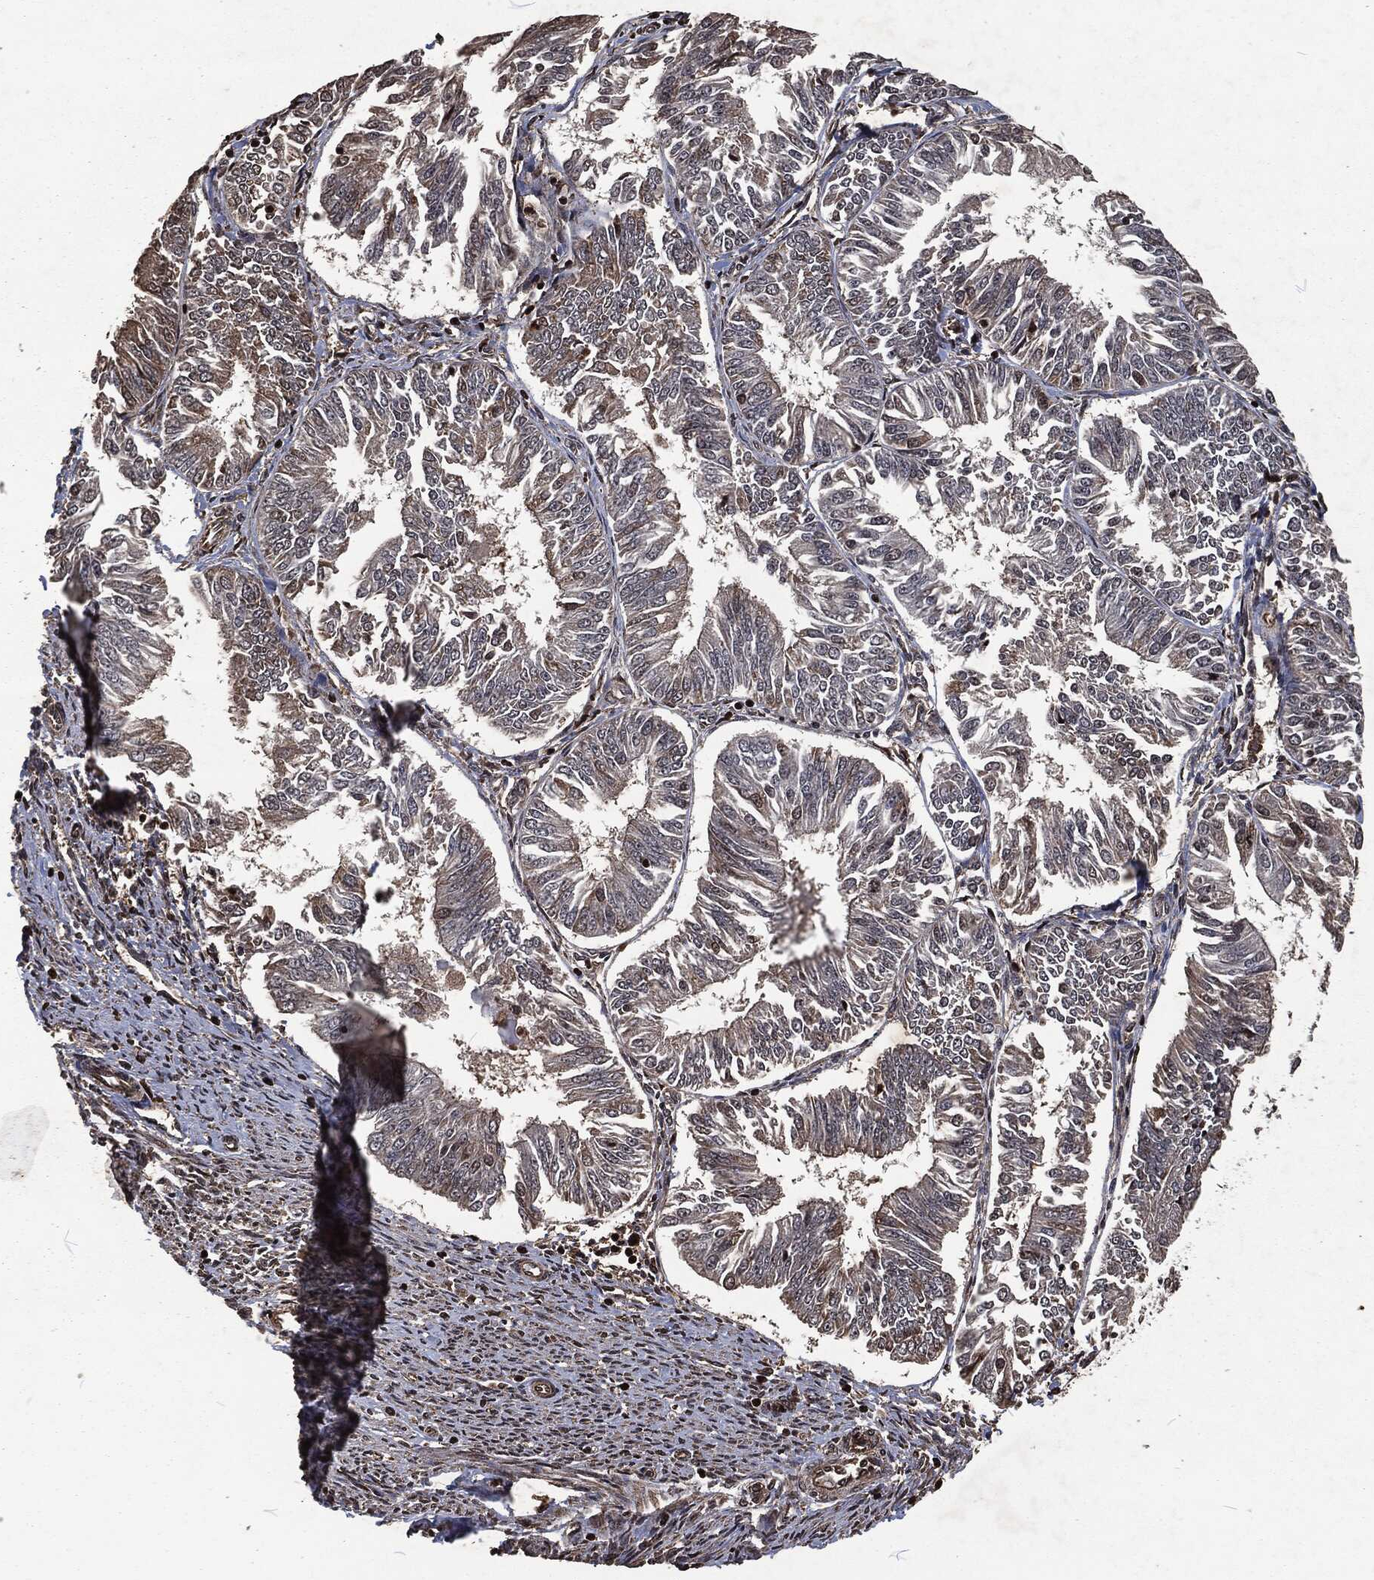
{"staining": {"intensity": "moderate", "quantity": "<25%", "location": "cytoplasmic/membranous"}, "tissue": "endometrial cancer", "cell_type": "Tumor cells", "image_type": "cancer", "snomed": [{"axis": "morphology", "description": "Adenocarcinoma, NOS"}, {"axis": "topography", "description": "Endometrium"}], "caption": "Human endometrial cancer (adenocarcinoma) stained with a protein marker reveals moderate staining in tumor cells.", "gene": "SNAI1", "patient": {"sex": "female", "age": 58}}